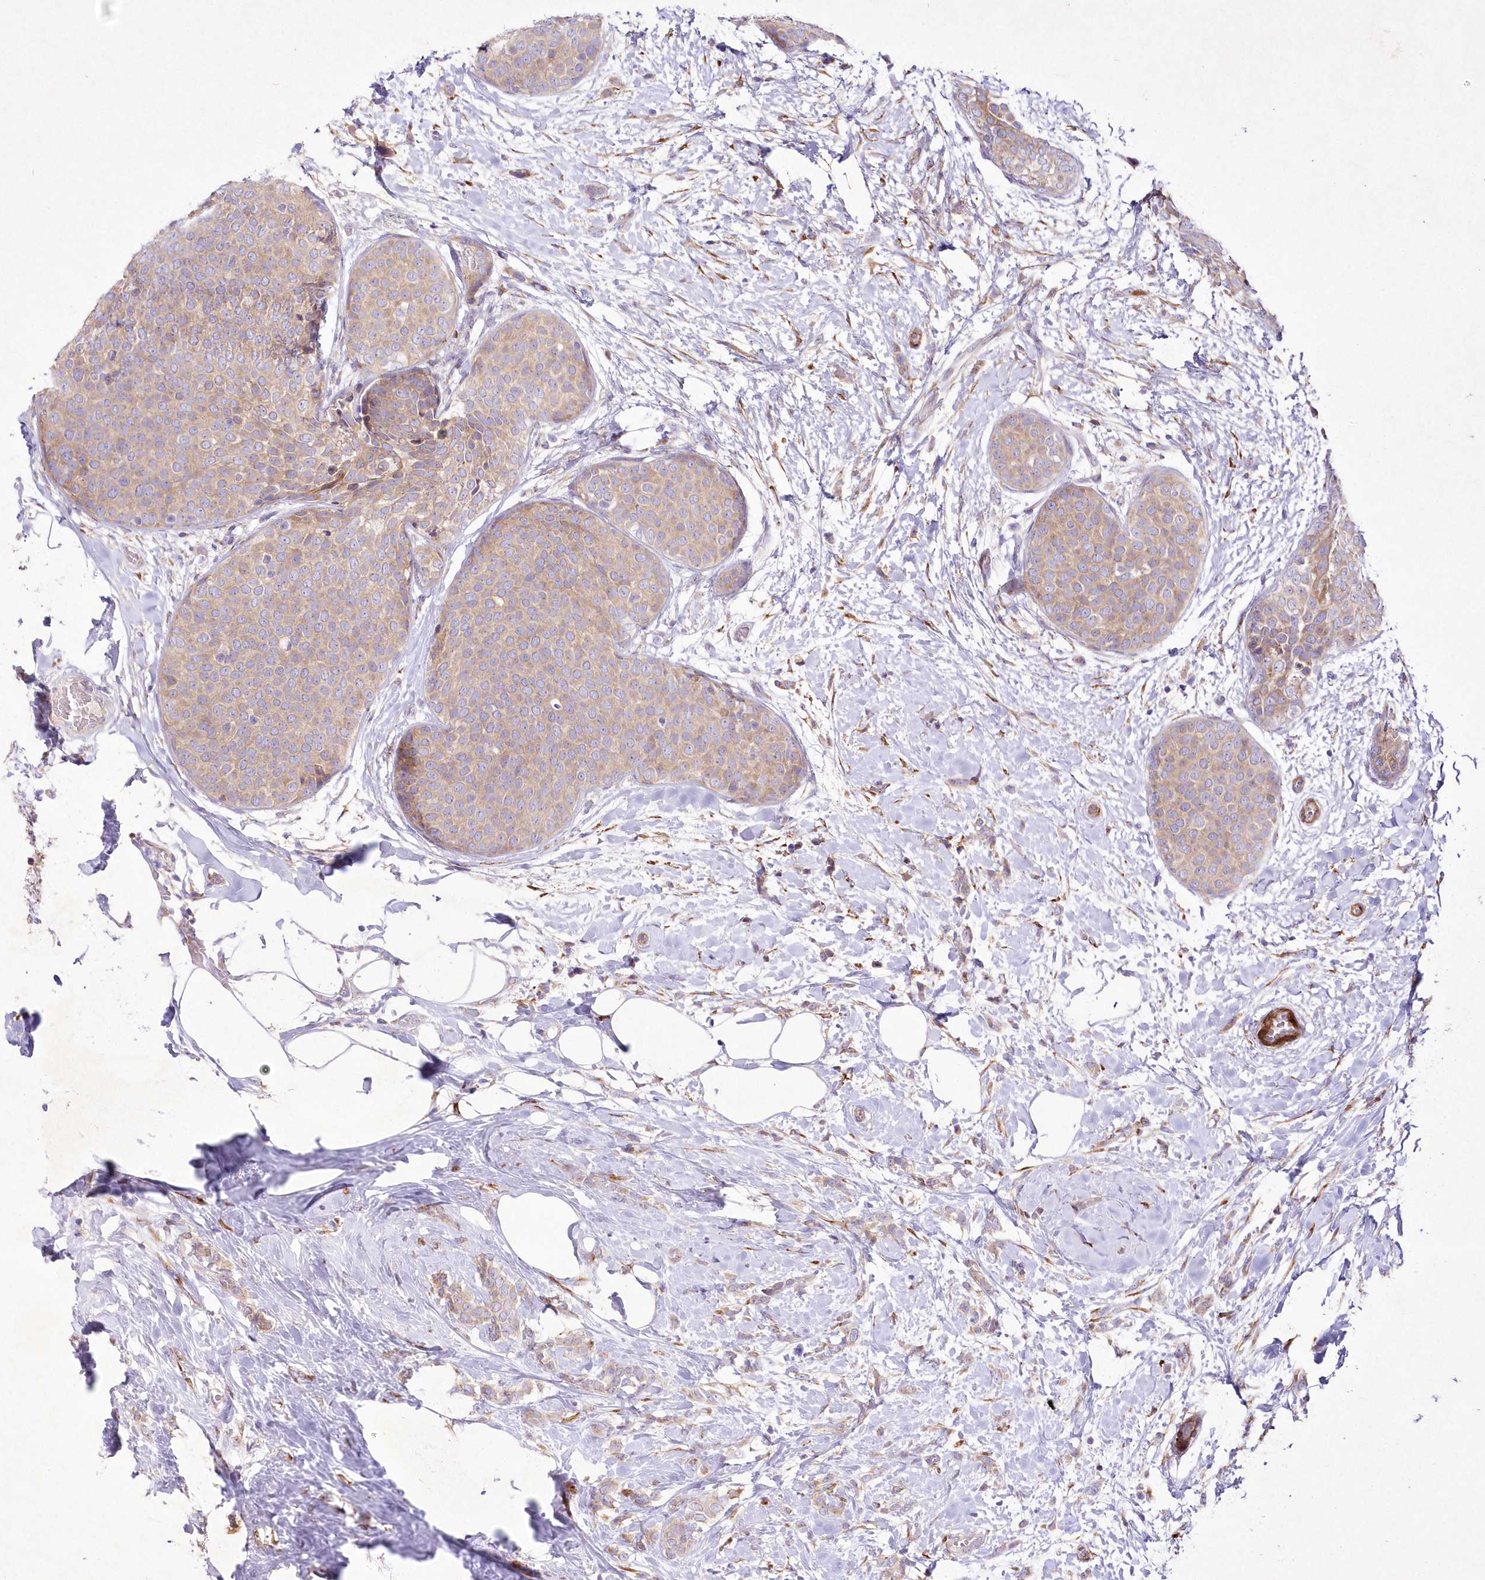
{"staining": {"intensity": "weak", "quantity": ">75%", "location": "cytoplasmic/membranous"}, "tissue": "breast cancer", "cell_type": "Tumor cells", "image_type": "cancer", "snomed": [{"axis": "morphology", "description": "Lobular carcinoma, in situ"}, {"axis": "morphology", "description": "Lobular carcinoma"}, {"axis": "topography", "description": "Breast"}], "caption": "Immunohistochemistry (IHC) of human lobular carcinoma (breast) reveals low levels of weak cytoplasmic/membranous expression in approximately >75% of tumor cells.", "gene": "ARFGEF3", "patient": {"sex": "female", "age": 41}}